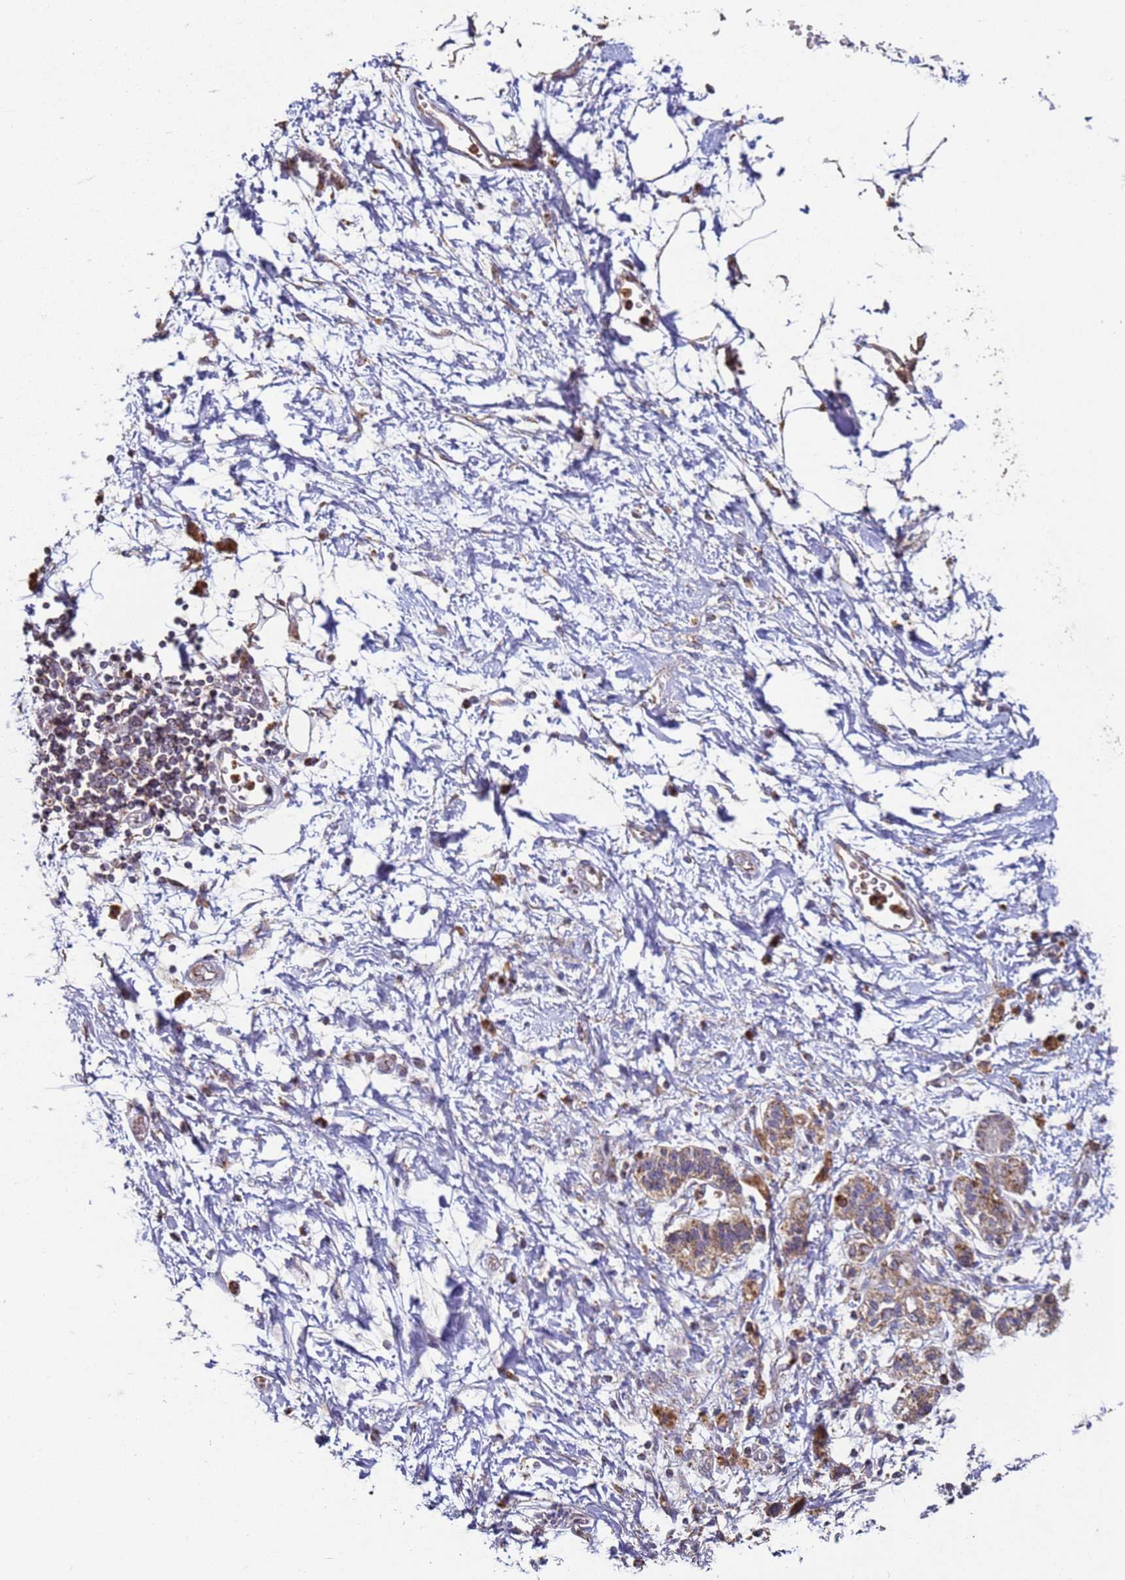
{"staining": {"intensity": "moderate", "quantity": ">75%", "location": "cytoplasmic/membranous"}, "tissue": "adipose tissue", "cell_type": "Adipocytes", "image_type": "normal", "snomed": [{"axis": "morphology", "description": "Normal tissue, NOS"}, {"axis": "morphology", "description": "Adenocarcinoma, NOS"}, {"axis": "topography", "description": "Pancreas"}, {"axis": "topography", "description": "Peripheral nerve tissue"}], "caption": "Adipose tissue stained with DAB immunohistochemistry (IHC) displays medium levels of moderate cytoplasmic/membranous expression in about >75% of adipocytes. The protein of interest is stained brown, and the nuclei are stained in blue (DAB IHC with brightfield microscopy, high magnification).", "gene": "FBXO33", "patient": {"sex": "male", "age": 59}}